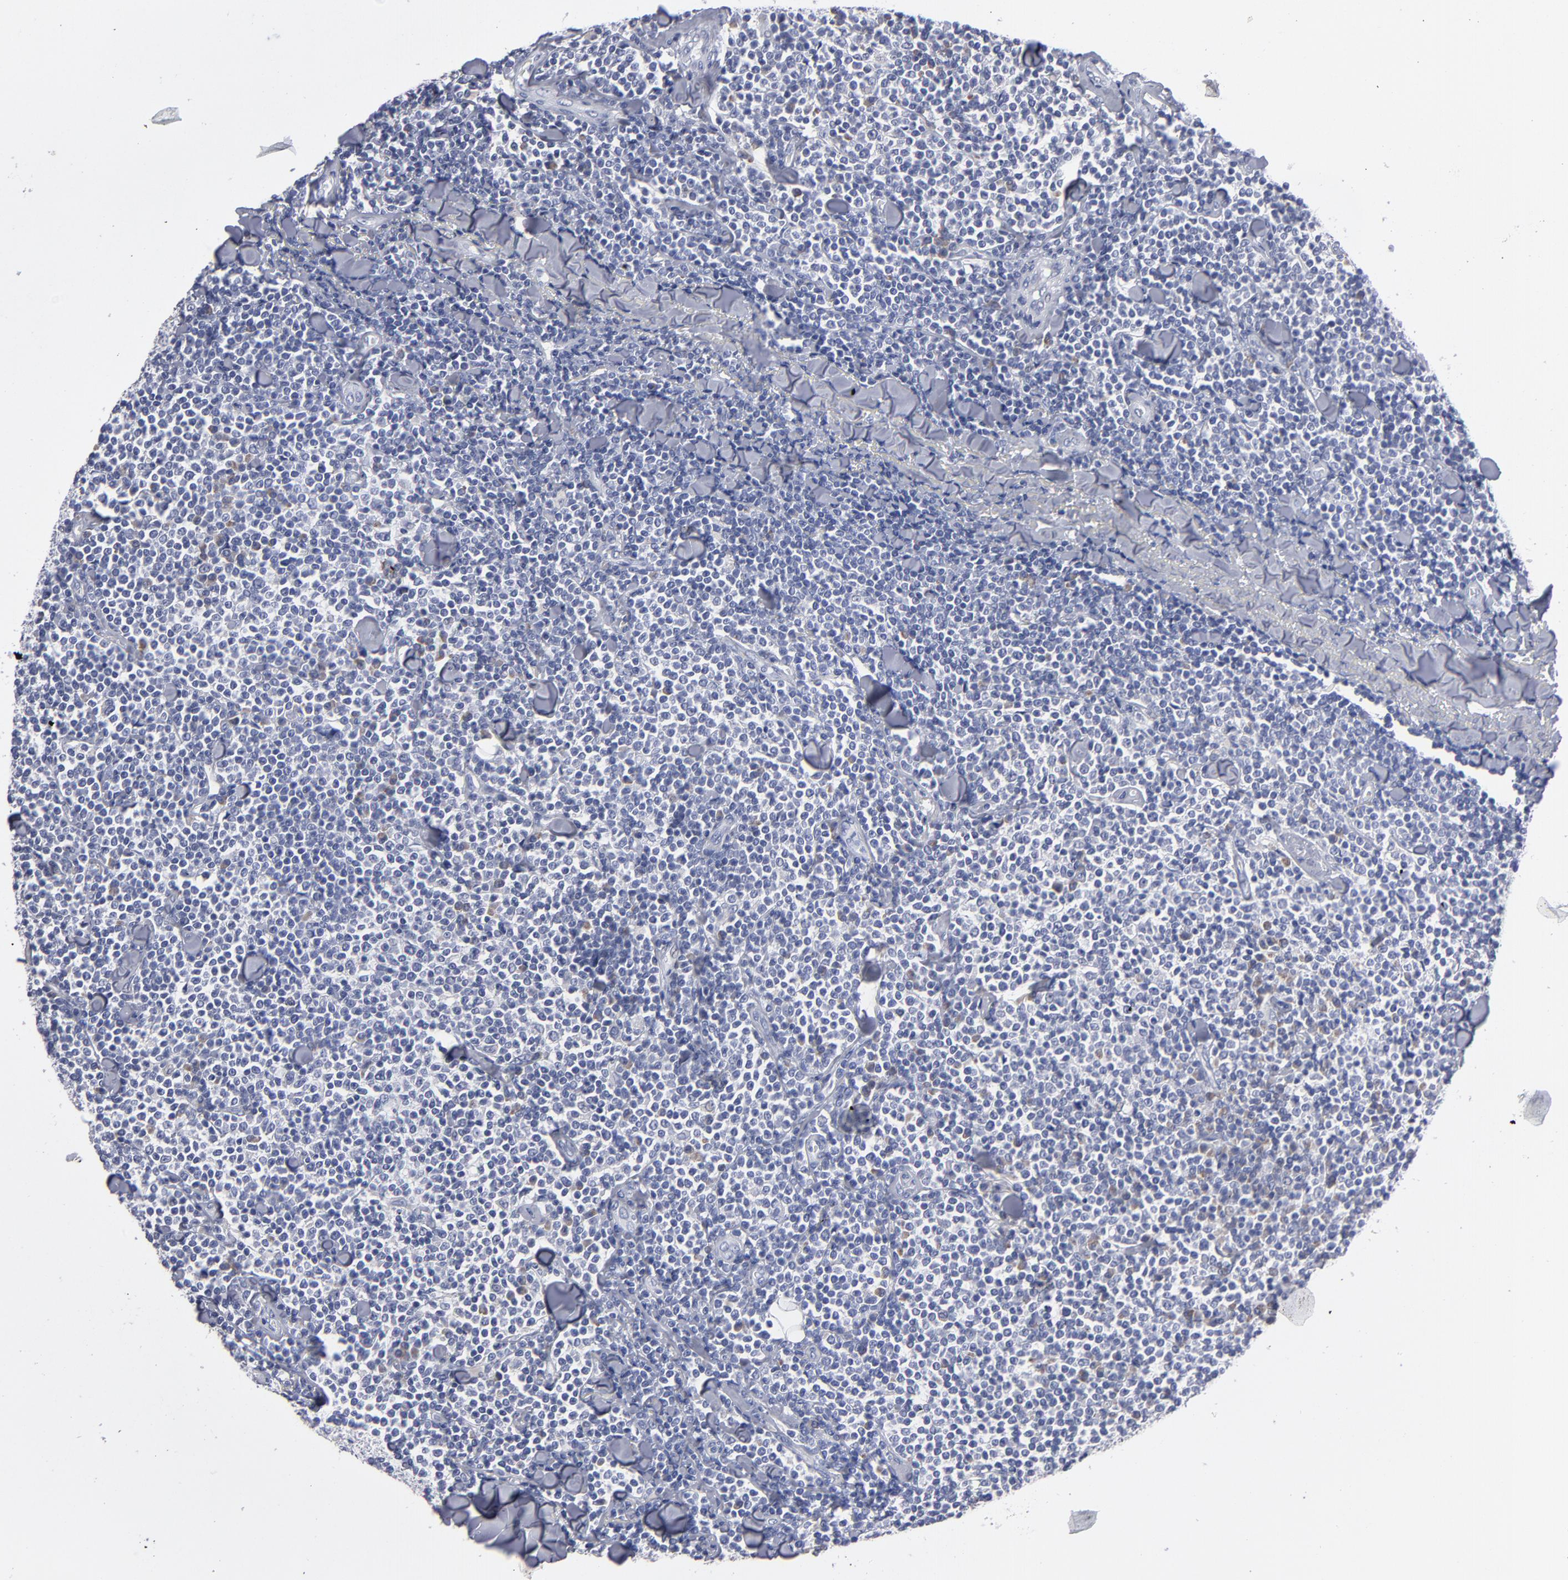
{"staining": {"intensity": "negative", "quantity": "none", "location": "none"}, "tissue": "lymphoma", "cell_type": "Tumor cells", "image_type": "cancer", "snomed": [{"axis": "morphology", "description": "Malignant lymphoma, non-Hodgkin's type, Low grade"}, {"axis": "topography", "description": "Soft tissue"}], "caption": "Tumor cells show no significant protein positivity in lymphoma.", "gene": "CCDC80", "patient": {"sex": "male", "age": 92}}